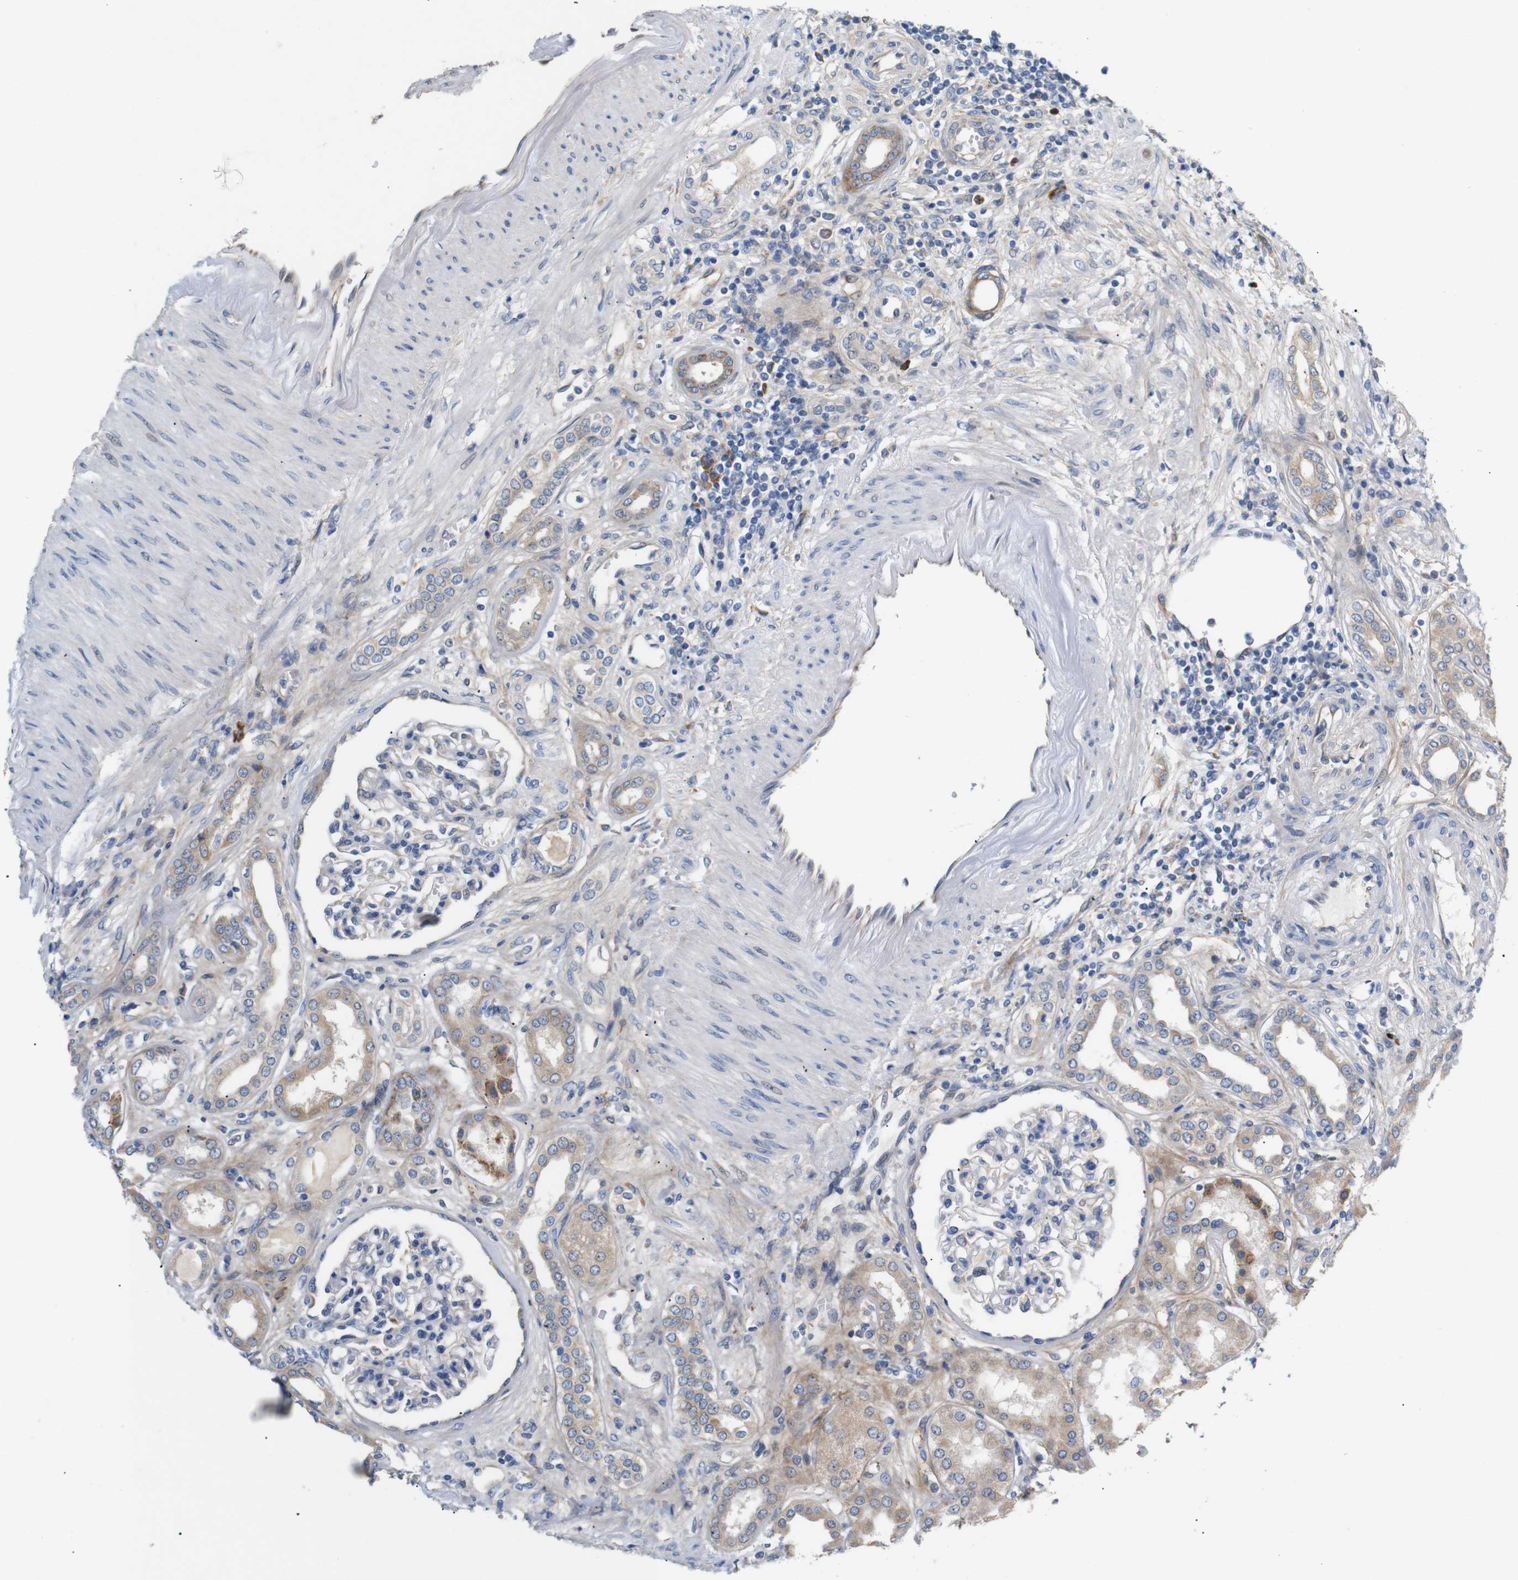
{"staining": {"intensity": "weak", "quantity": "<25%", "location": "cytoplasmic/membranous"}, "tissue": "kidney", "cell_type": "Cells in glomeruli", "image_type": "normal", "snomed": [{"axis": "morphology", "description": "Normal tissue, NOS"}, {"axis": "topography", "description": "Kidney"}], "caption": "An immunohistochemistry histopathology image of normal kidney is shown. There is no staining in cells in glomeruli of kidney.", "gene": "UBE2G2", "patient": {"sex": "male", "age": 59}}